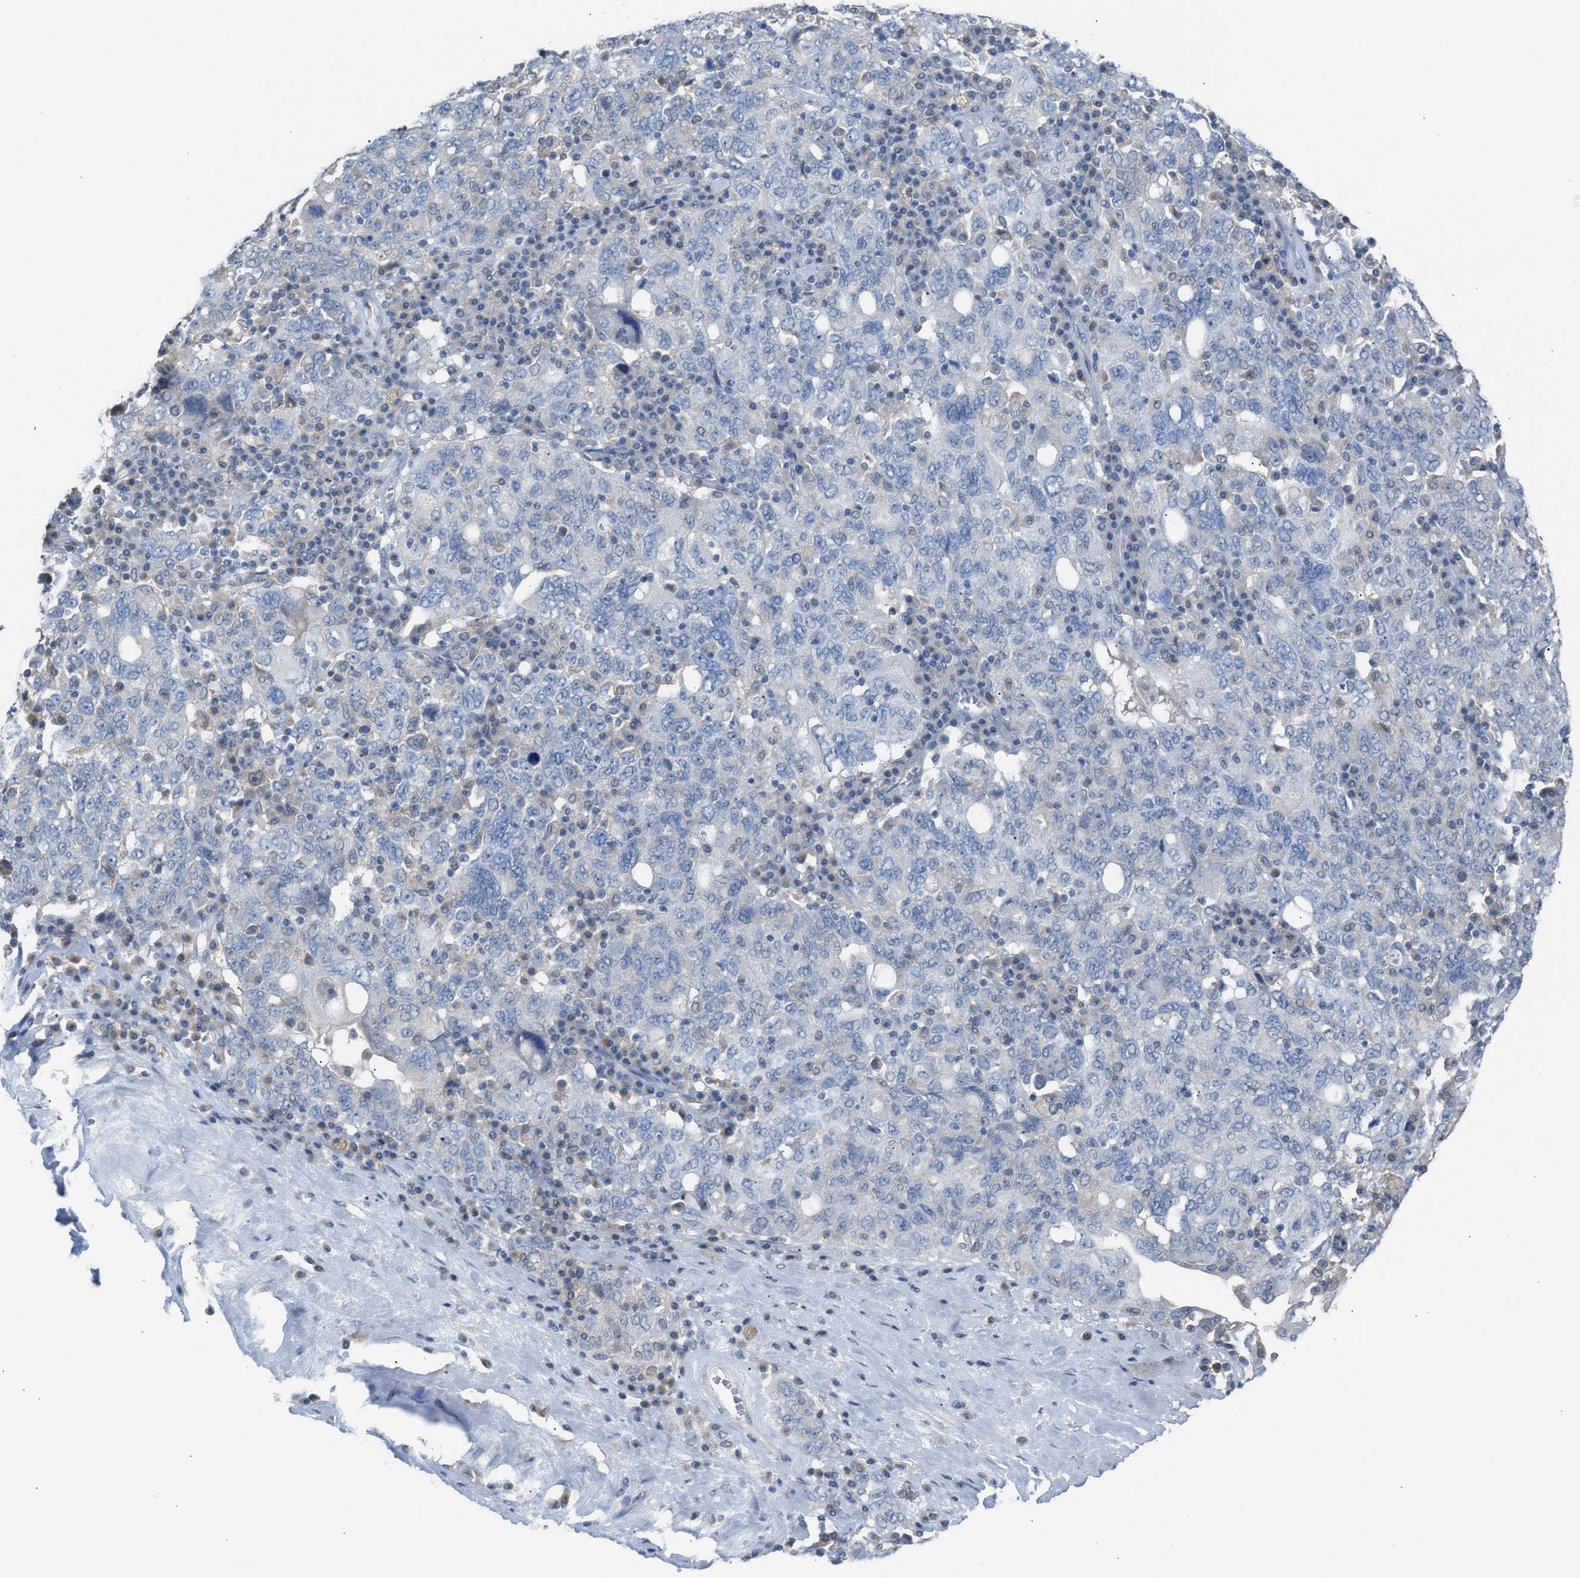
{"staining": {"intensity": "negative", "quantity": "none", "location": "none"}, "tissue": "ovarian cancer", "cell_type": "Tumor cells", "image_type": "cancer", "snomed": [{"axis": "morphology", "description": "Carcinoma, endometroid"}, {"axis": "topography", "description": "Ovary"}], "caption": "A high-resolution image shows IHC staining of ovarian cancer, which exhibits no significant expression in tumor cells.", "gene": "NQO2", "patient": {"sex": "female", "age": 62}}